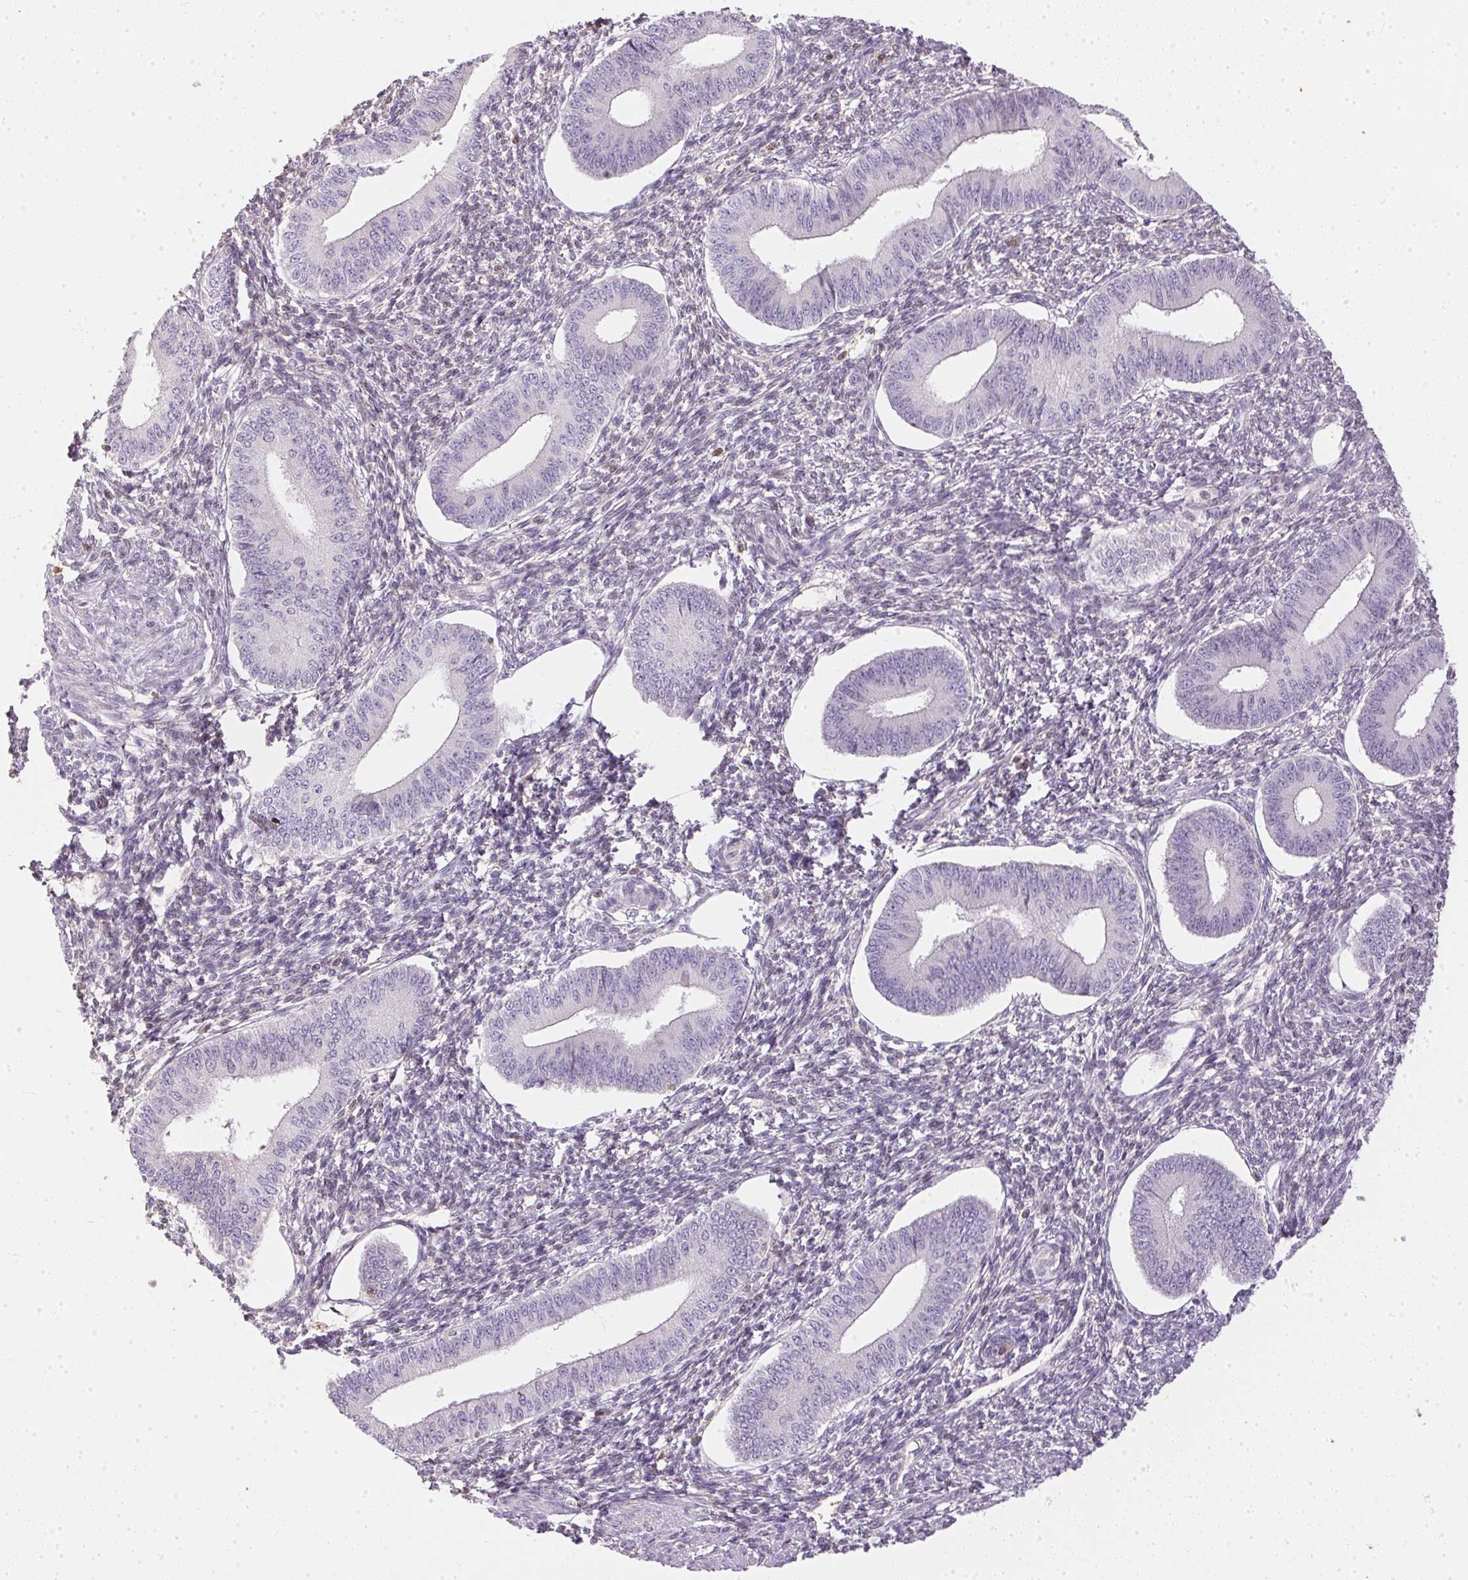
{"staining": {"intensity": "negative", "quantity": "none", "location": "none"}, "tissue": "endometrium", "cell_type": "Cells in endometrial stroma", "image_type": "normal", "snomed": [{"axis": "morphology", "description": "Normal tissue, NOS"}, {"axis": "topography", "description": "Endometrium"}], "caption": "Immunohistochemical staining of normal endometrium displays no significant staining in cells in endometrial stroma. (Brightfield microscopy of DAB (3,3'-diaminobenzidine) immunohistochemistry at high magnification).", "gene": "S100A3", "patient": {"sex": "female", "age": 42}}